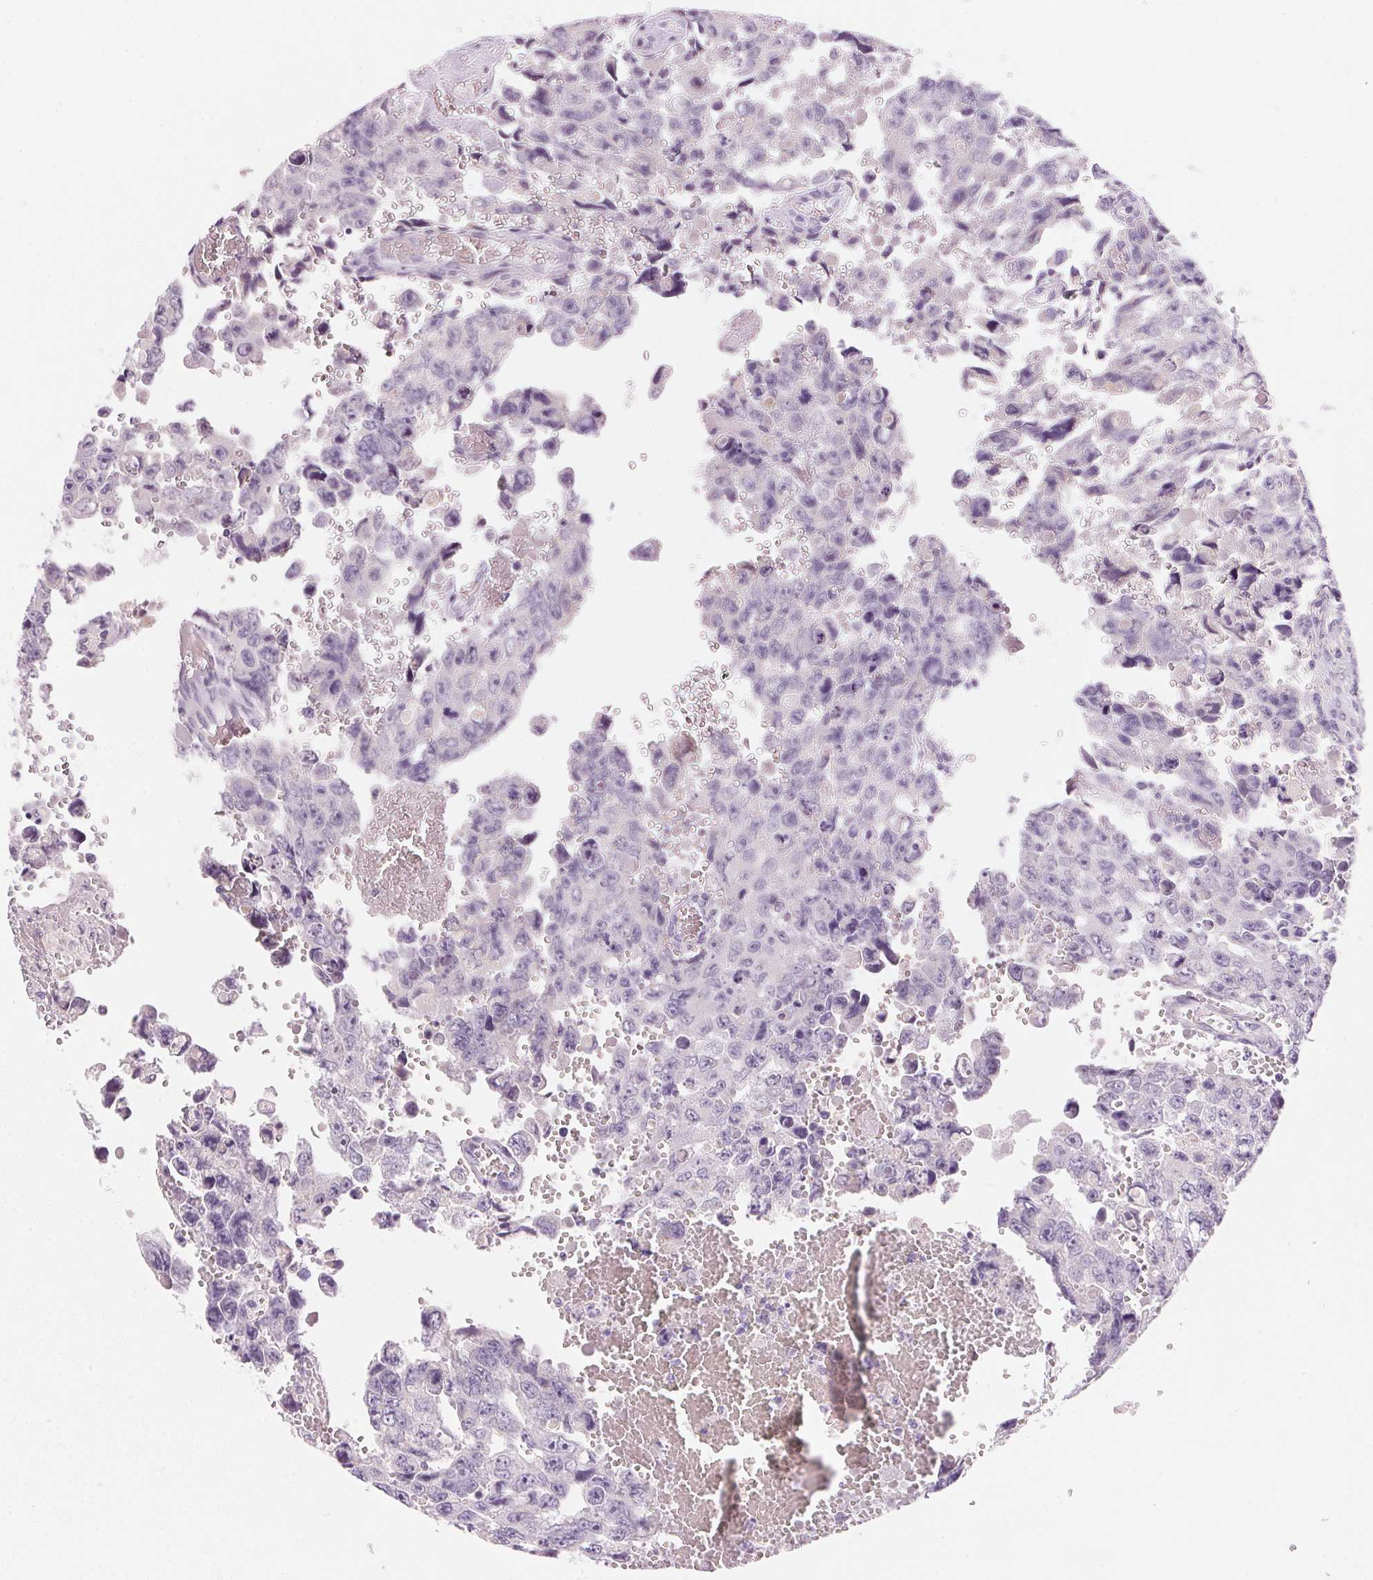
{"staining": {"intensity": "negative", "quantity": "none", "location": "none"}, "tissue": "testis cancer", "cell_type": "Tumor cells", "image_type": "cancer", "snomed": [{"axis": "morphology", "description": "Seminoma, NOS"}, {"axis": "topography", "description": "Testis"}], "caption": "Seminoma (testis) was stained to show a protein in brown. There is no significant staining in tumor cells.", "gene": "CYP11B1", "patient": {"sex": "male", "age": 26}}